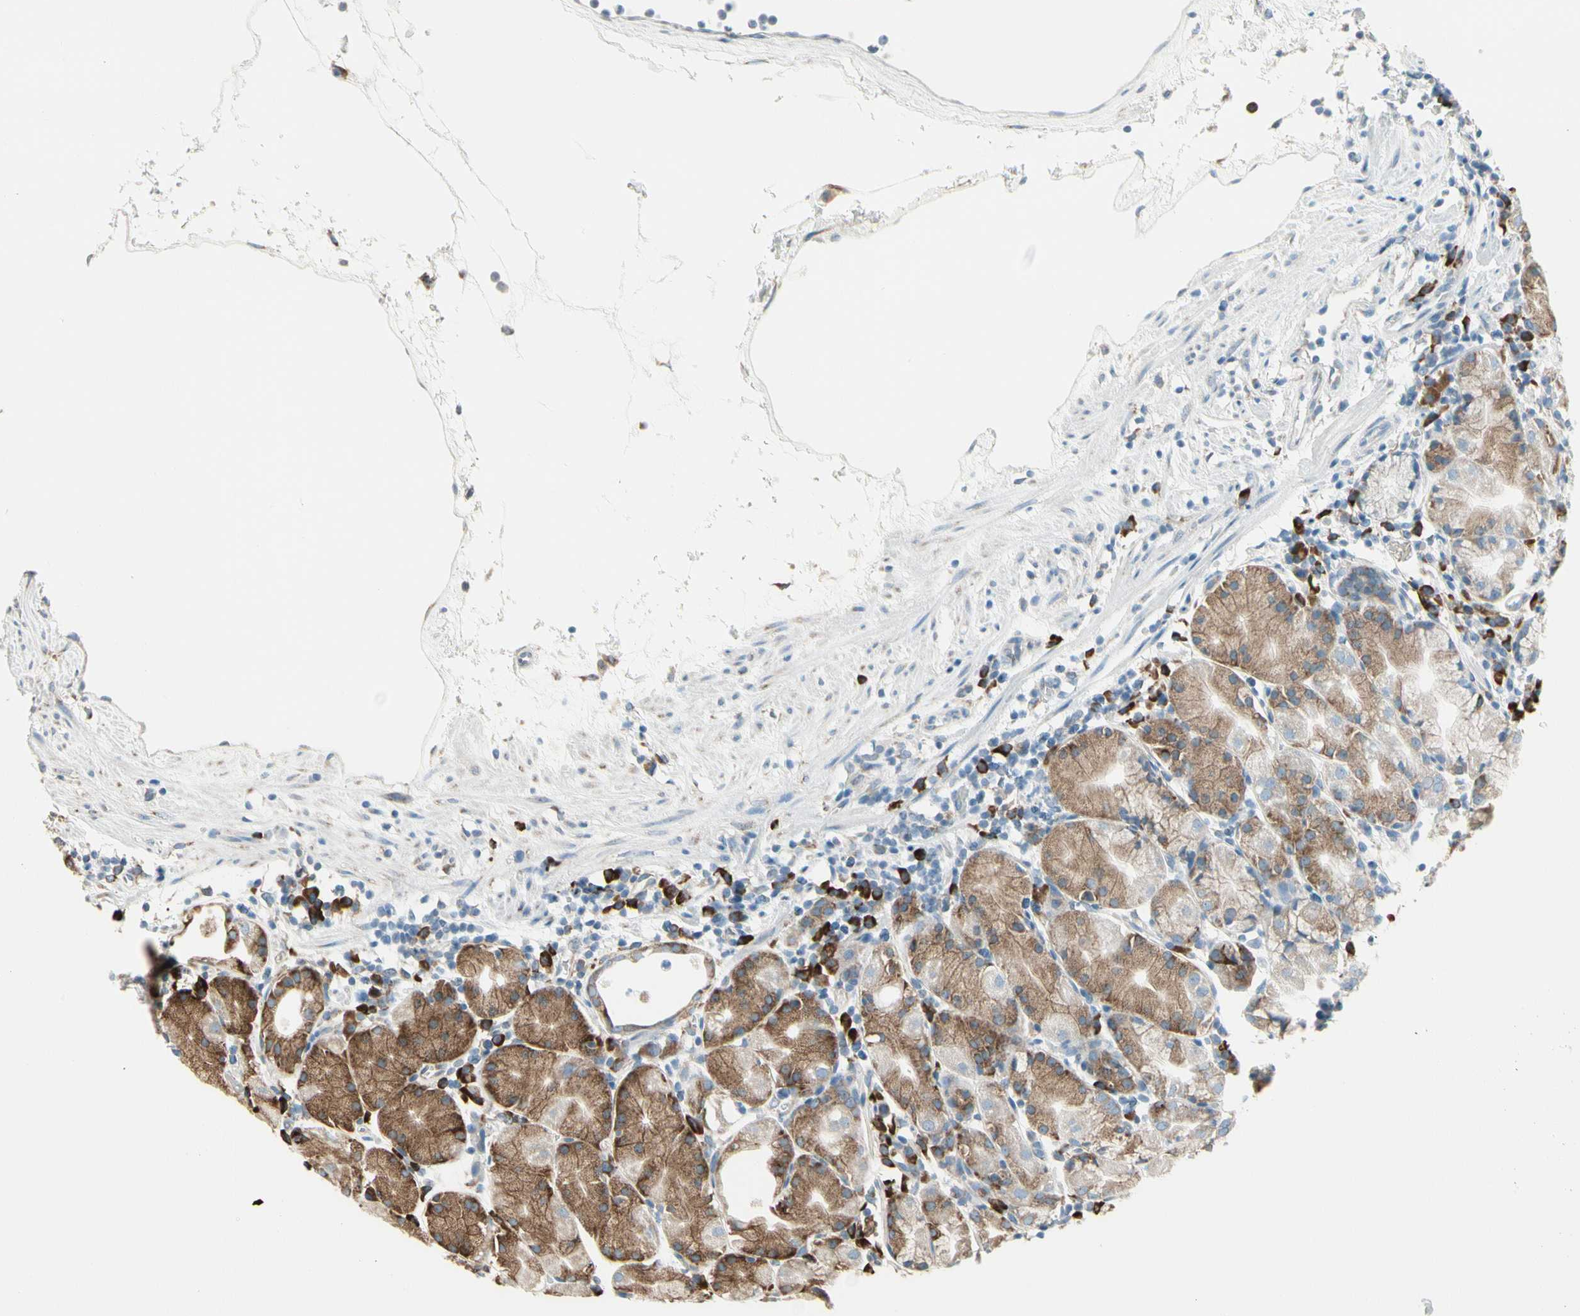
{"staining": {"intensity": "moderate", "quantity": "25%-75%", "location": "cytoplasmic/membranous"}, "tissue": "stomach", "cell_type": "Glandular cells", "image_type": "normal", "snomed": [{"axis": "morphology", "description": "Normal tissue, NOS"}, {"axis": "topography", "description": "Stomach"}, {"axis": "topography", "description": "Stomach, lower"}], "caption": "This is a micrograph of IHC staining of benign stomach, which shows moderate expression in the cytoplasmic/membranous of glandular cells.", "gene": "FNDC3A", "patient": {"sex": "female", "age": 75}}